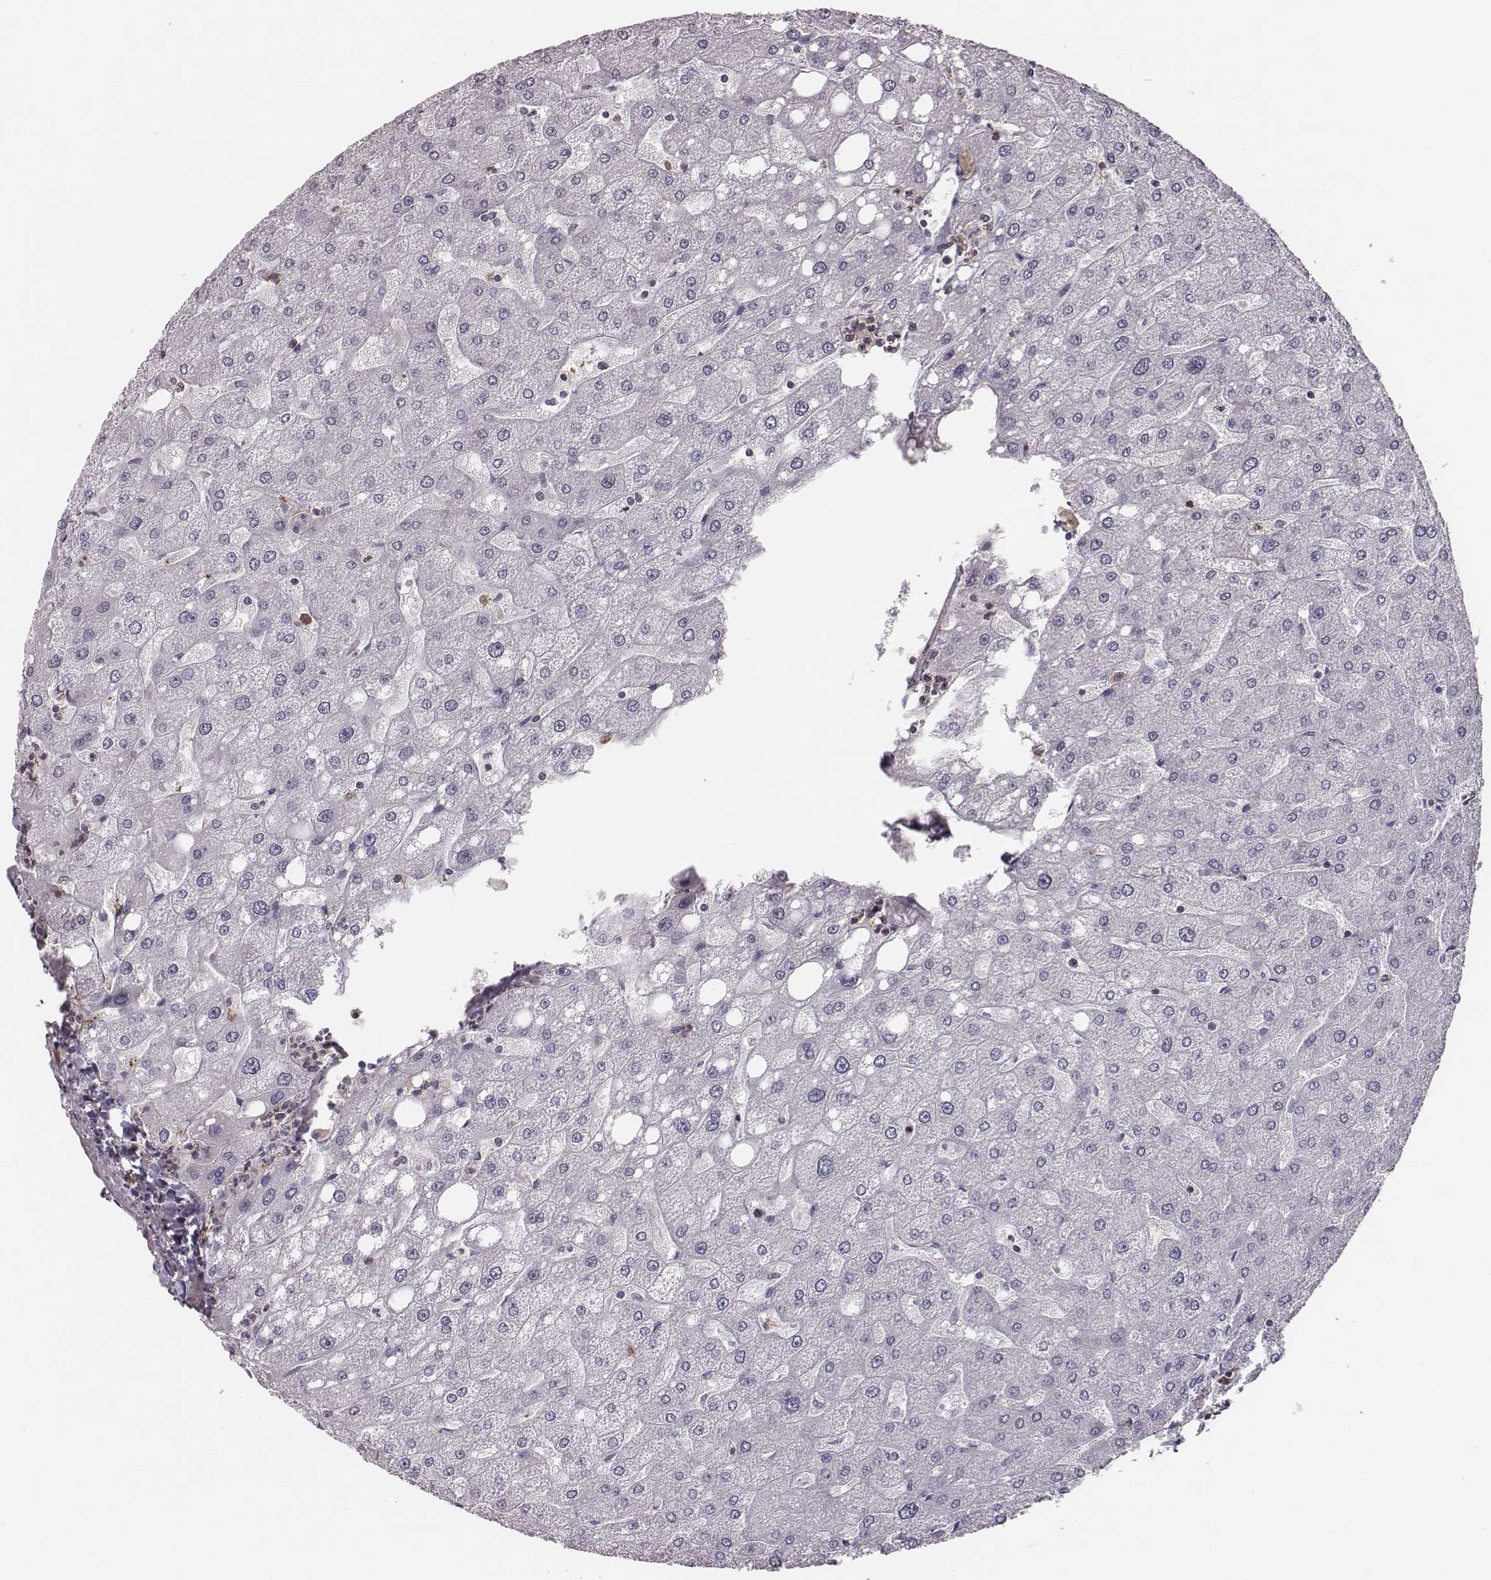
{"staining": {"intensity": "negative", "quantity": "none", "location": "none"}, "tissue": "liver", "cell_type": "Cholangiocytes", "image_type": "normal", "snomed": [{"axis": "morphology", "description": "Normal tissue, NOS"}, {"axis": "topography", "description": "Liver"}], "caption": "This is an immunohistochemistry (IHC) image of benign human liver. There is no positivity in cholangiocytes.", "gene": "ZYX", "patient": {"sex": "male", "age": 67}}